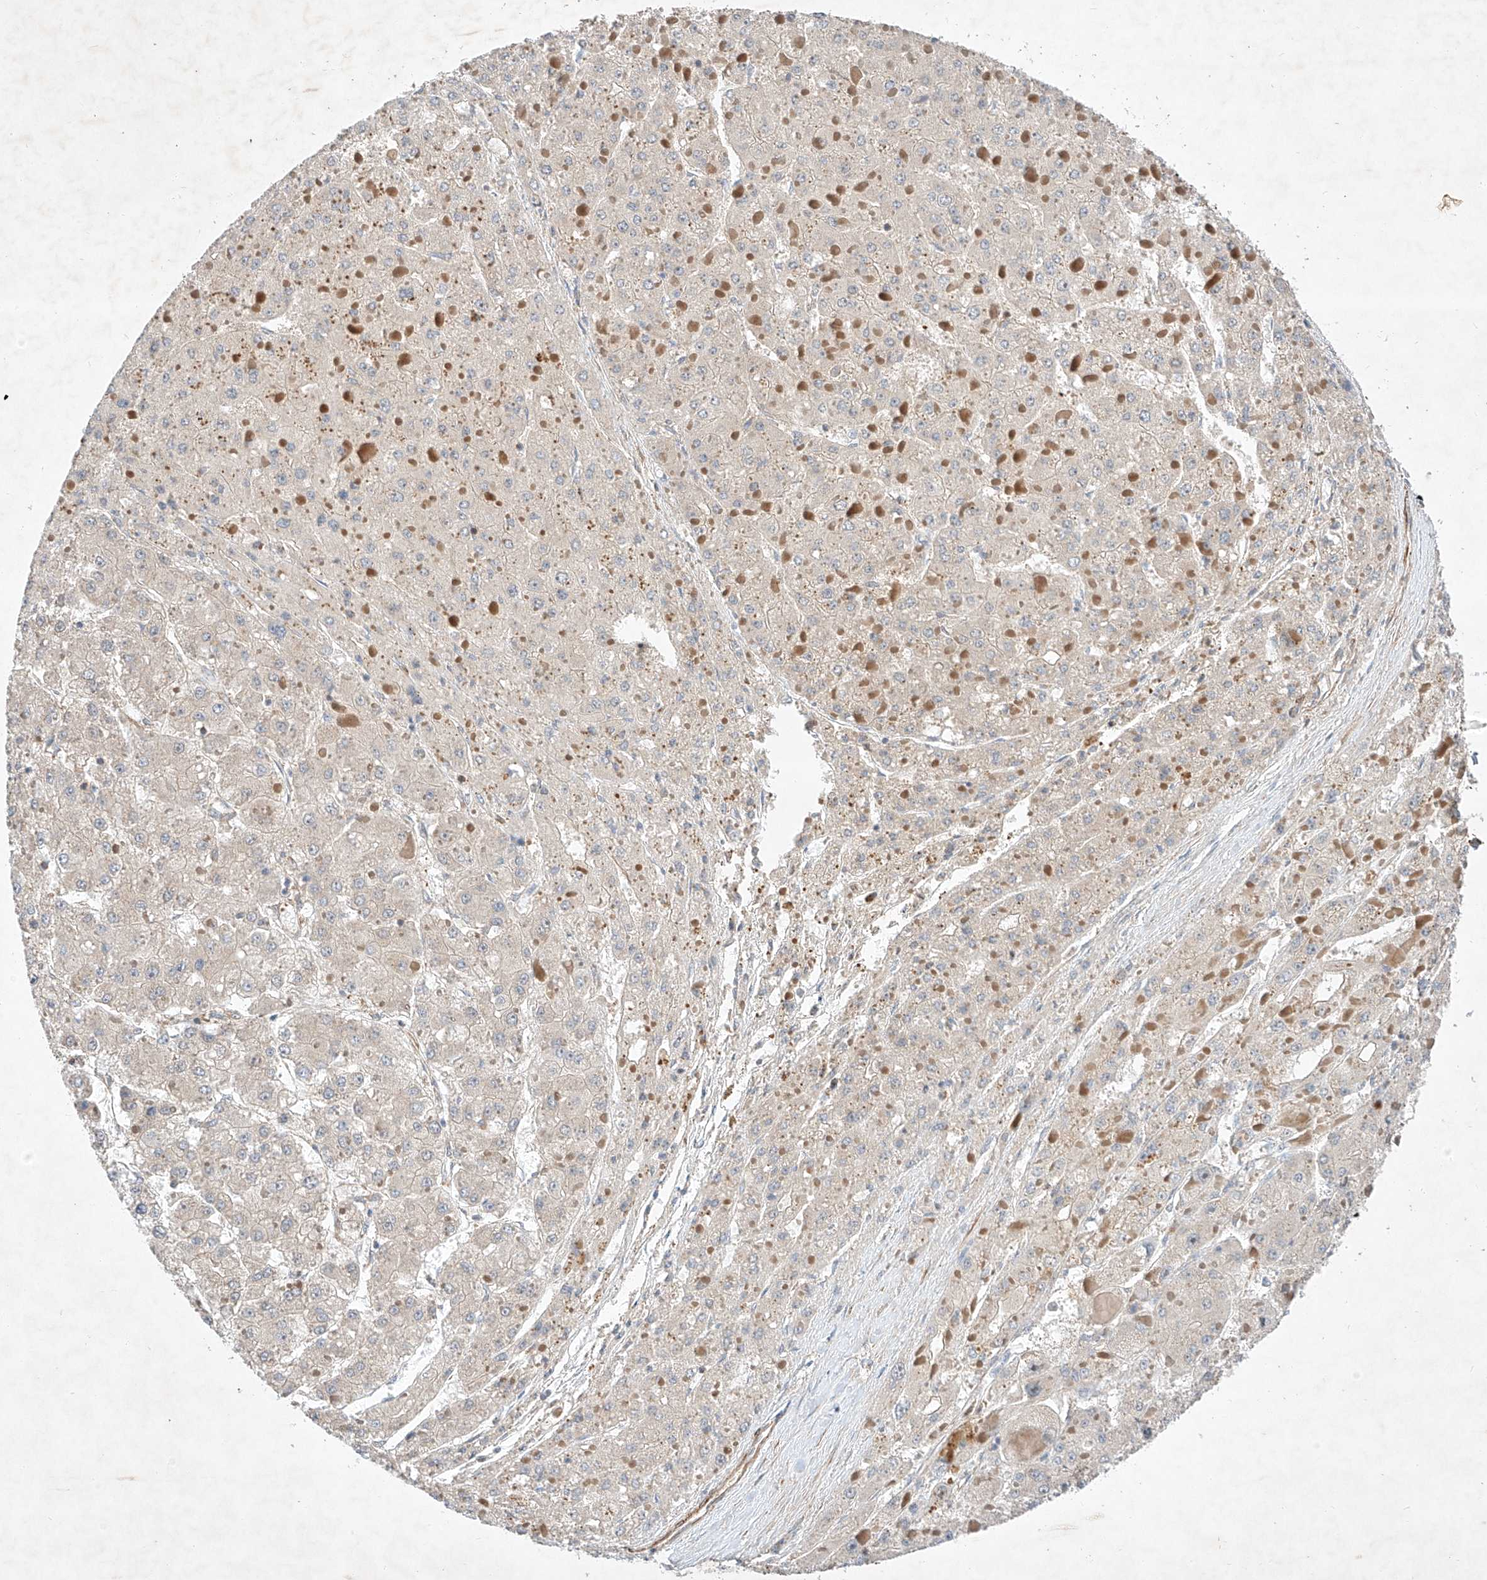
{"staining": {"intensity": "negative", "quantity": "none", "location": "none"}, "tissue": "liver cancer", "cell_type": "Tumor cells", "image_type": "cancer", "snomed": [{"axis": "morphology", "description": "Carcinoma, Hepatocellular, NOS"}, {"axis": "topography", "description": "Liver"}], "caption": "The photomicrograph displays no significant staining in tumor cells of liver cancer (hepatocellular carcinoma).", "gene": "ARHGAP33", "patient": {"sex": "female", "age": 73}}